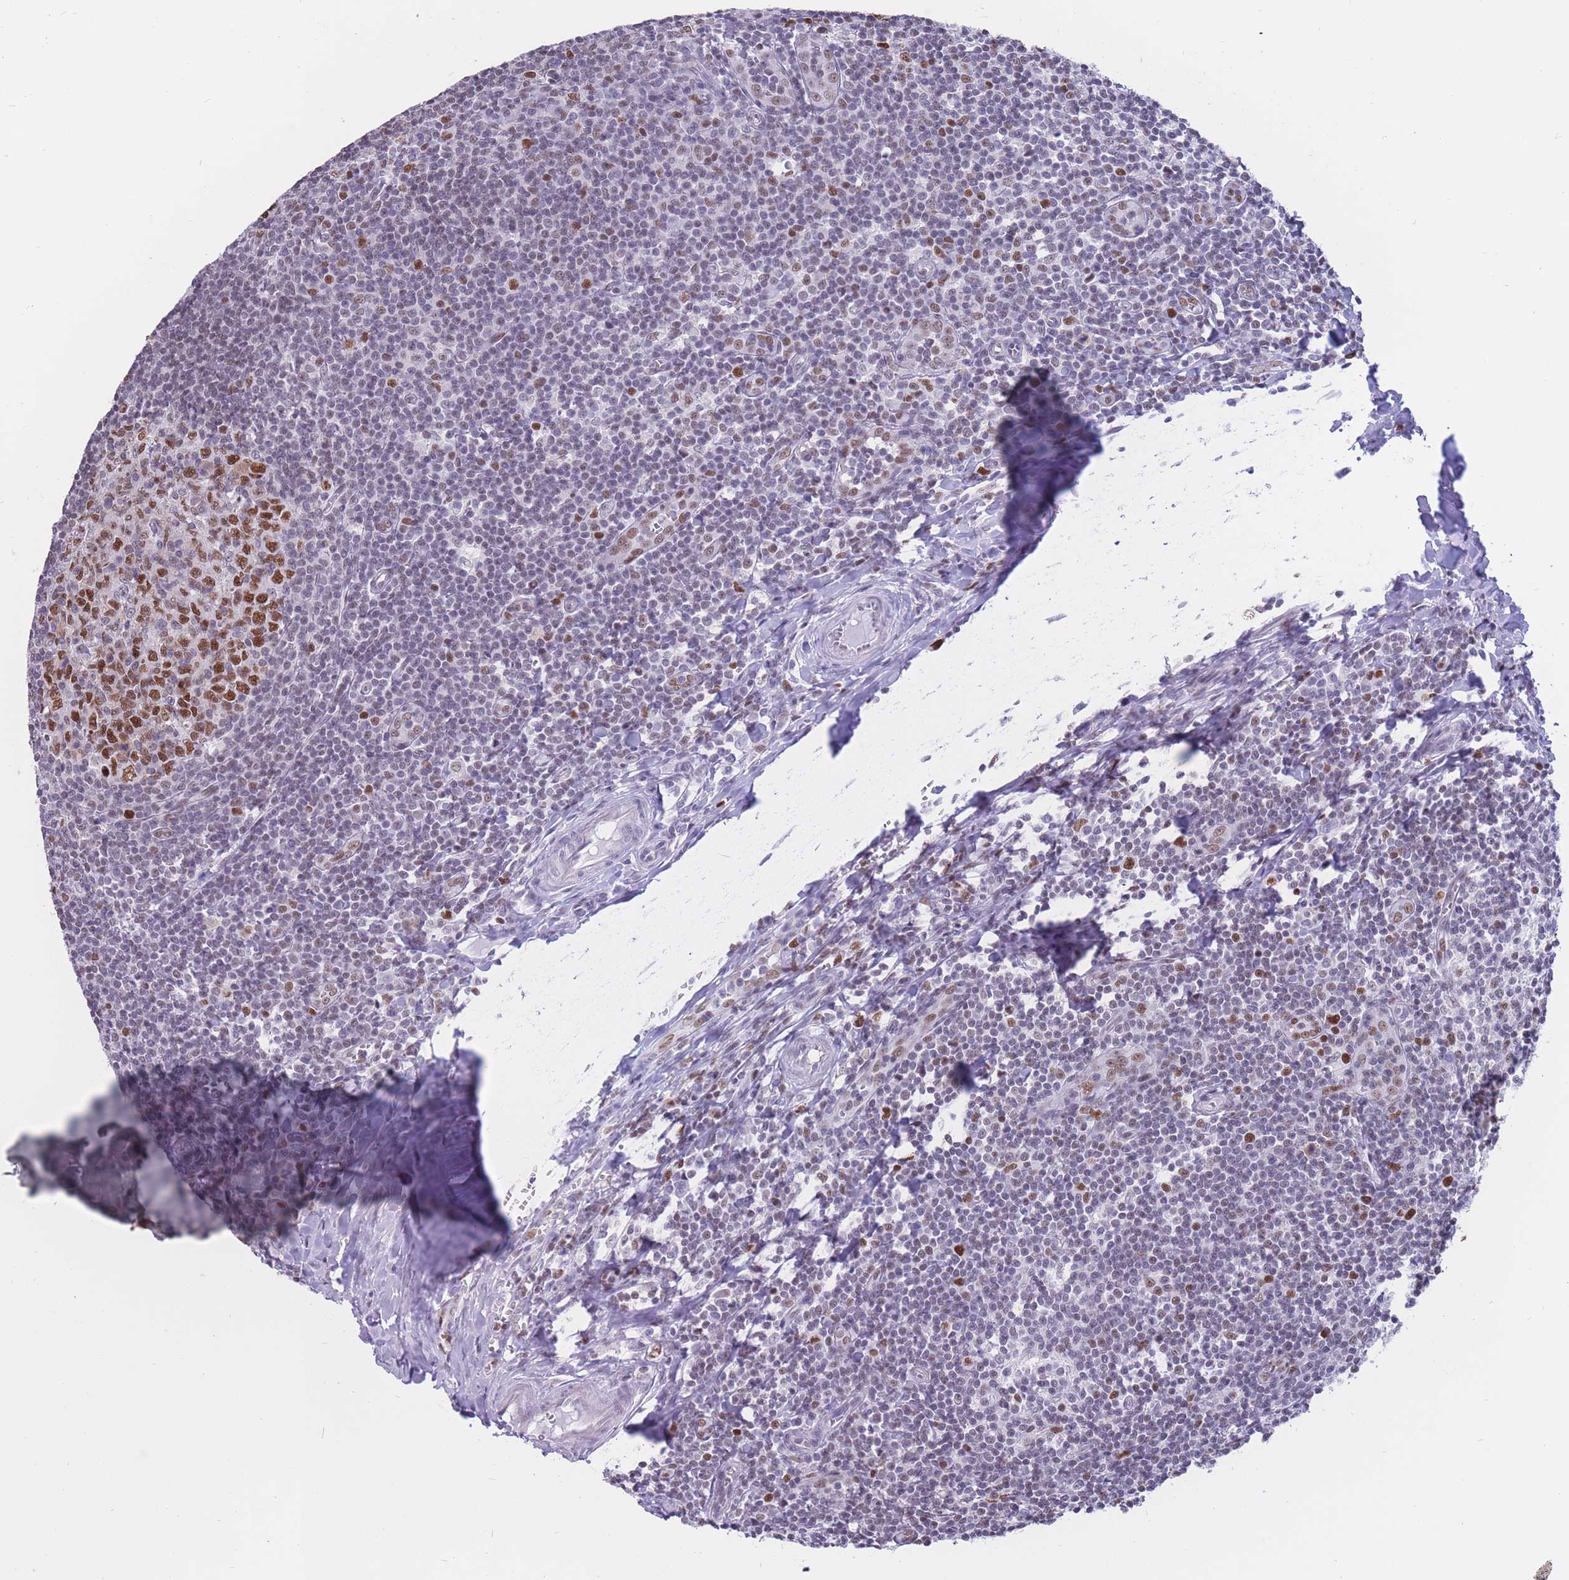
{"staining": {"intensity": "negative", "quantity": "none", "location": "none"}, "tissue": "tonsil", "cell_type": "Germinal center cells", "image_type": "normal", "snomed": [{"axis": "morphology", "description": "Normal tissue, NOS"}, {"axis": "topography", "description": "Tonsil"}], "caption": "A high-resolution micrograph shows immunohistochemistry staining of benign tonsil, which shows no significant positivity in germinal center cells.", "gene": "NASP", "patient": {"sex": "male", "age": 27}}